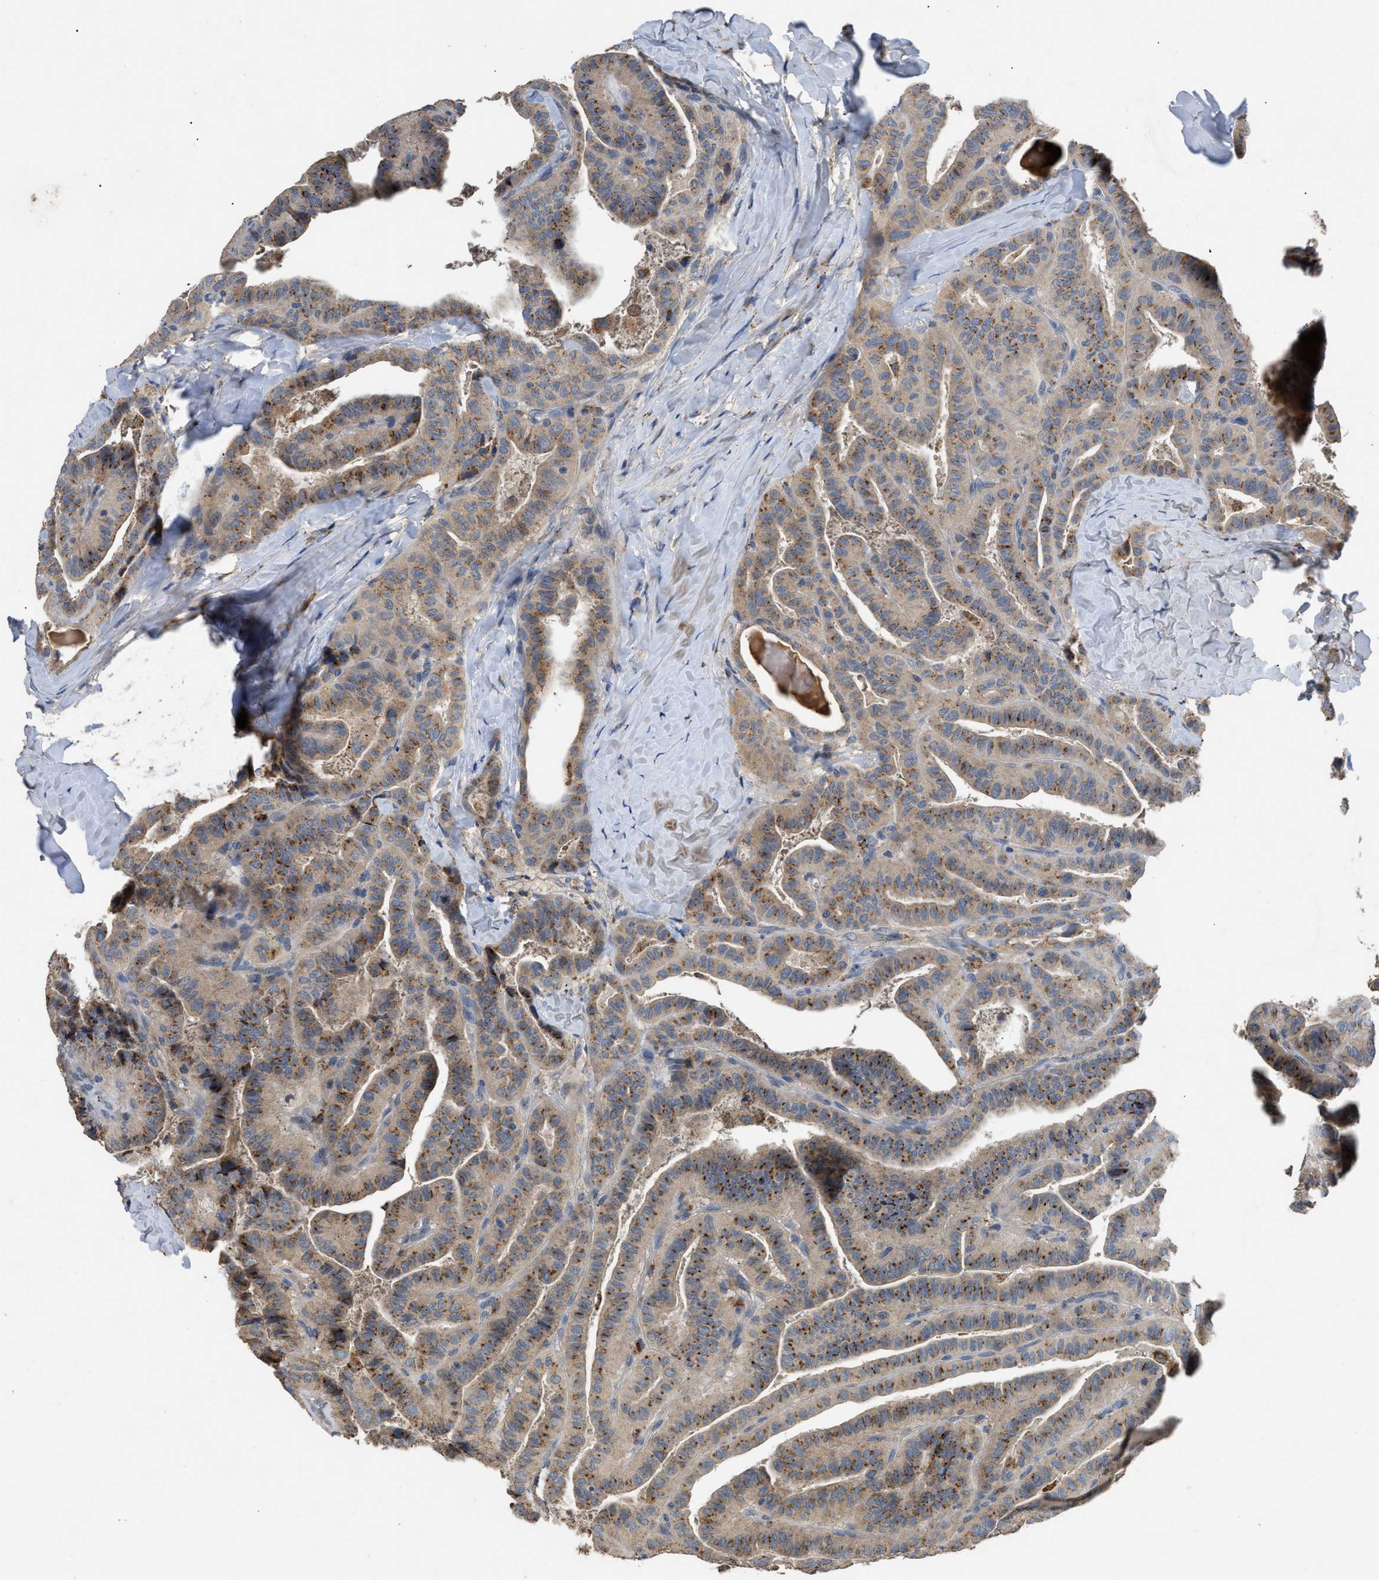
{"staining": {"intensity": "moderate", "quantity": ">75%", "location": "cytoplasmic/membranous"}, "tissue": "thyroid cancer", "cell_type": "Tumor cells", "image_type": "cancer", "snomed": [{"axis": "morphology", "description": "Papillary adenocarcinoma, NOS"}, {"axis": "topography", "description": "Thyroid gland"}], "caption": "Immunohistochemistry histopathology image of human thyroid cancer stained for a protein (brown), which displays medium levels of moderate cytoplasmic/membranous positivity in about >75% of tumor cells.", "gene": "SIK2", "patient": {"sex": "male", "age": 77}}